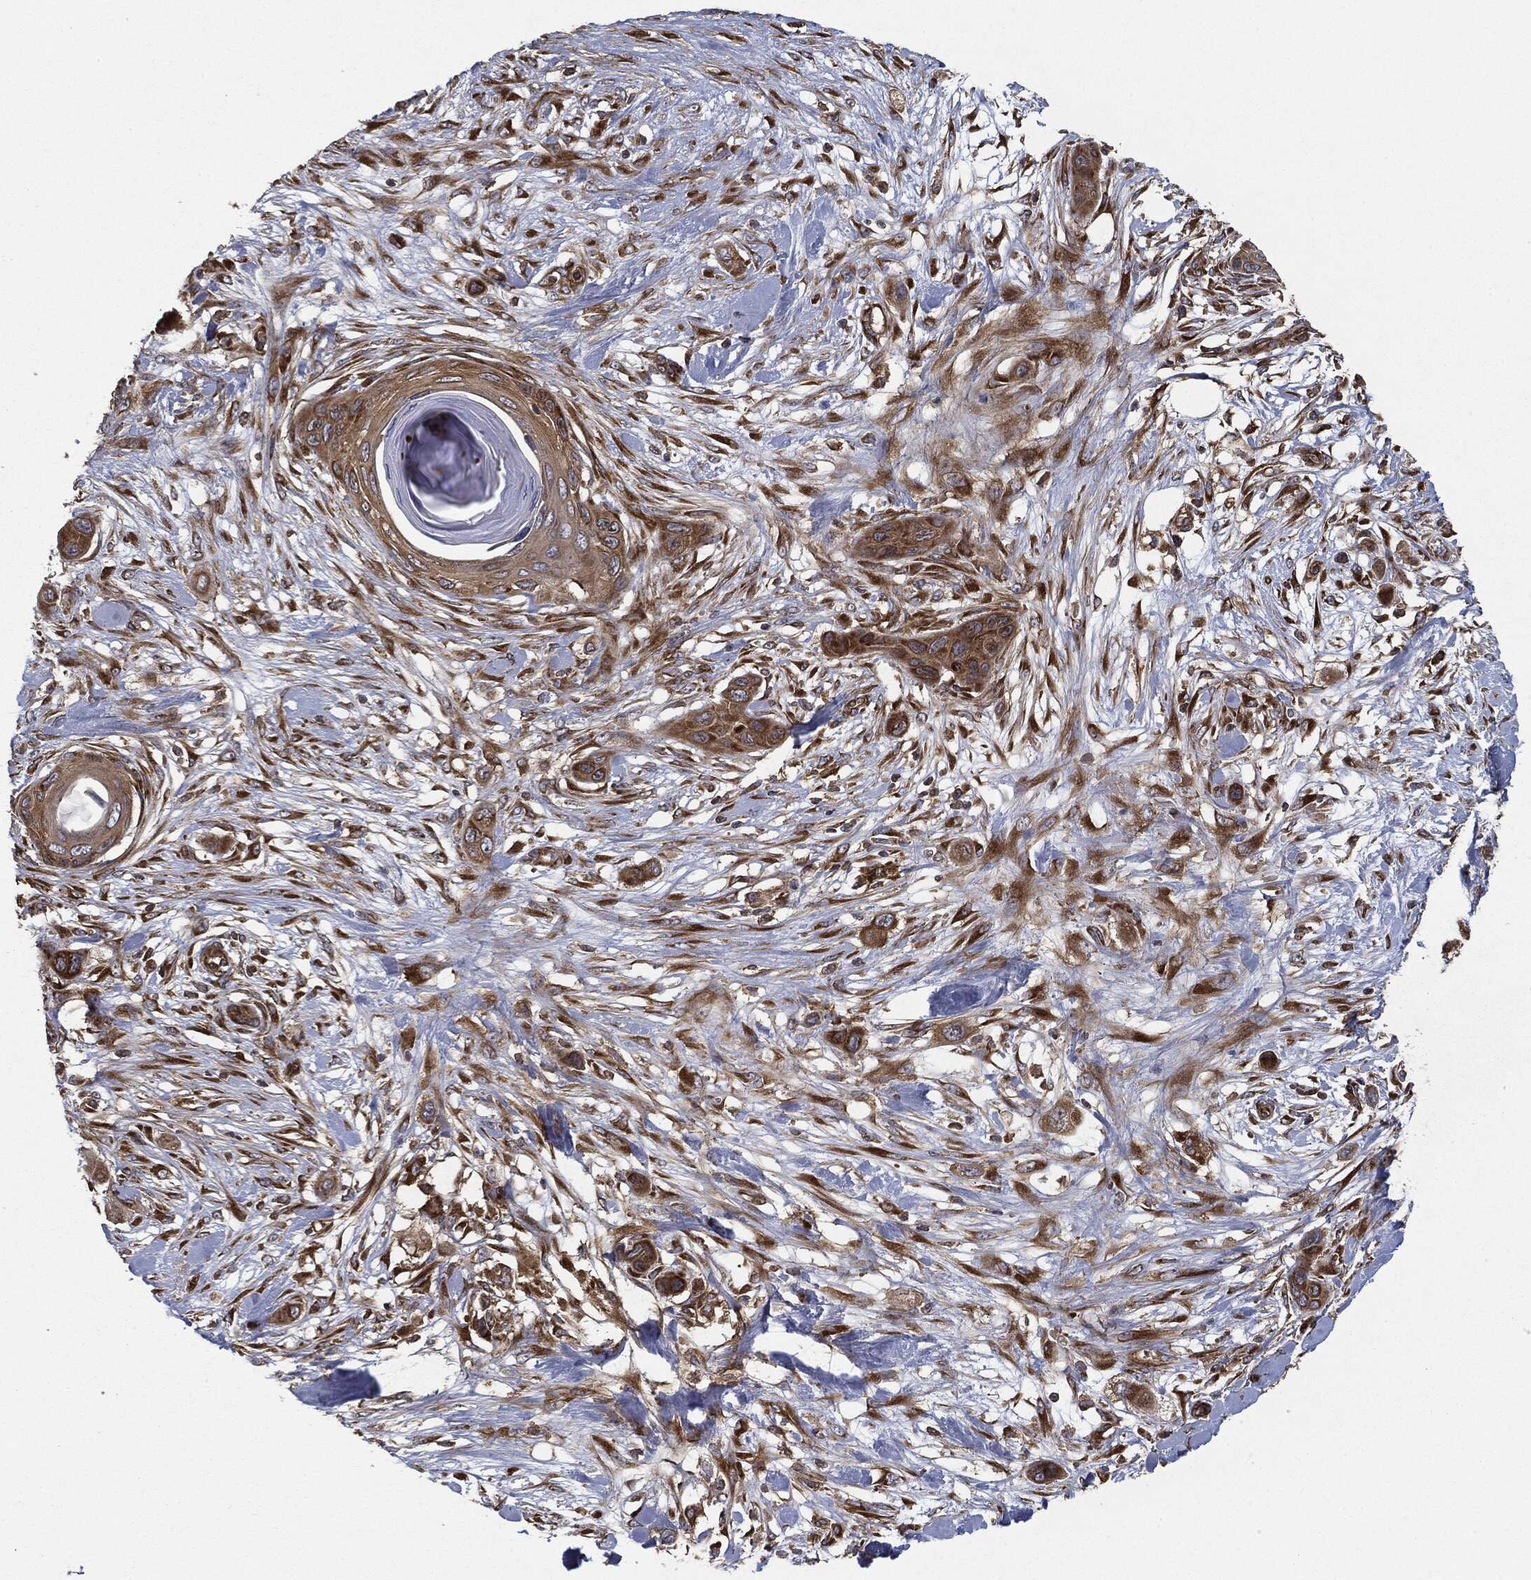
{"staining": {"intensity": "strong", "quantity": ">75%", "location": "cytoplasmic/membranous"}, "tissue": "skin cancer", "cell_type": "Tumor cells", "image_type": "cancer", "snomed": [{"axis": "morphology", "description": "Squamous cell carcinoma, NOS"}, {"axis": "topography", "description": "Skin"}], "caption": "Immunohistochemistry (DAB) staining of human squamous cell carcinoma (skin) exhibits strong cytoplasmic/membranous protein positivity in approximately >75% of tumor cells.", "gene": "EIF2AK2", "patient": {"sex": "male", "age": 79}}